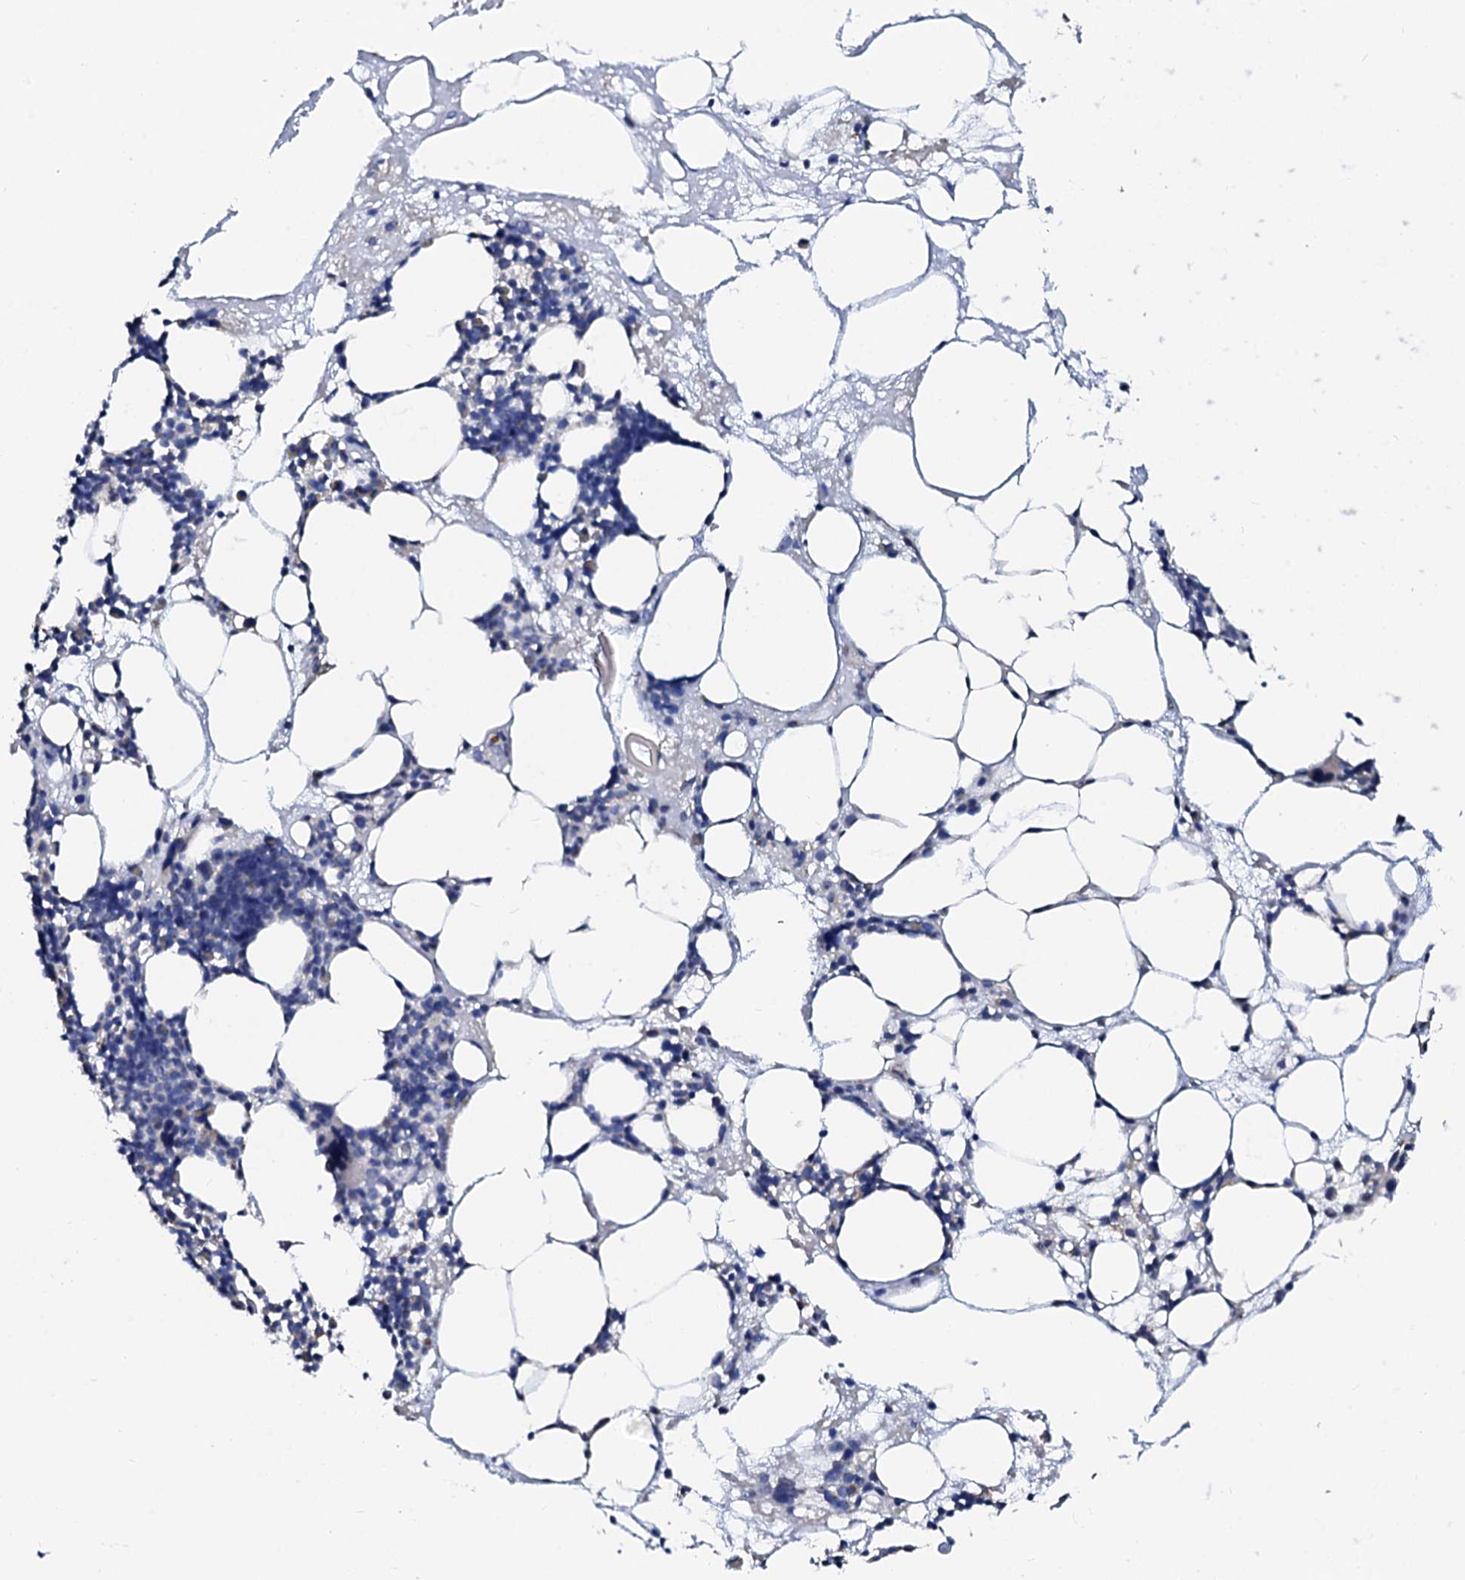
{"staining": {"intensity": "negative", "quantity": "none", "location": "none"}, "tissue": "bone marrow", "cell_type": "Hematopoietic cells", "image_type": "normal", "snomed": [{"axis": "morphology", "description": "Normal tissue, NOS"}, {"axis": "topography", "description": "Bone marrow"}], "caption": "Immunohistochemistry (IHC) photomicrograph of unremarkable bone marrow: human bone marrow stained with DAB (3,3'-diaminobenzidine) shows no significant protein positivity in hematopoietic cells.", "gene": "AKAP3", "patient": {"sex": "male", "age": 80}}